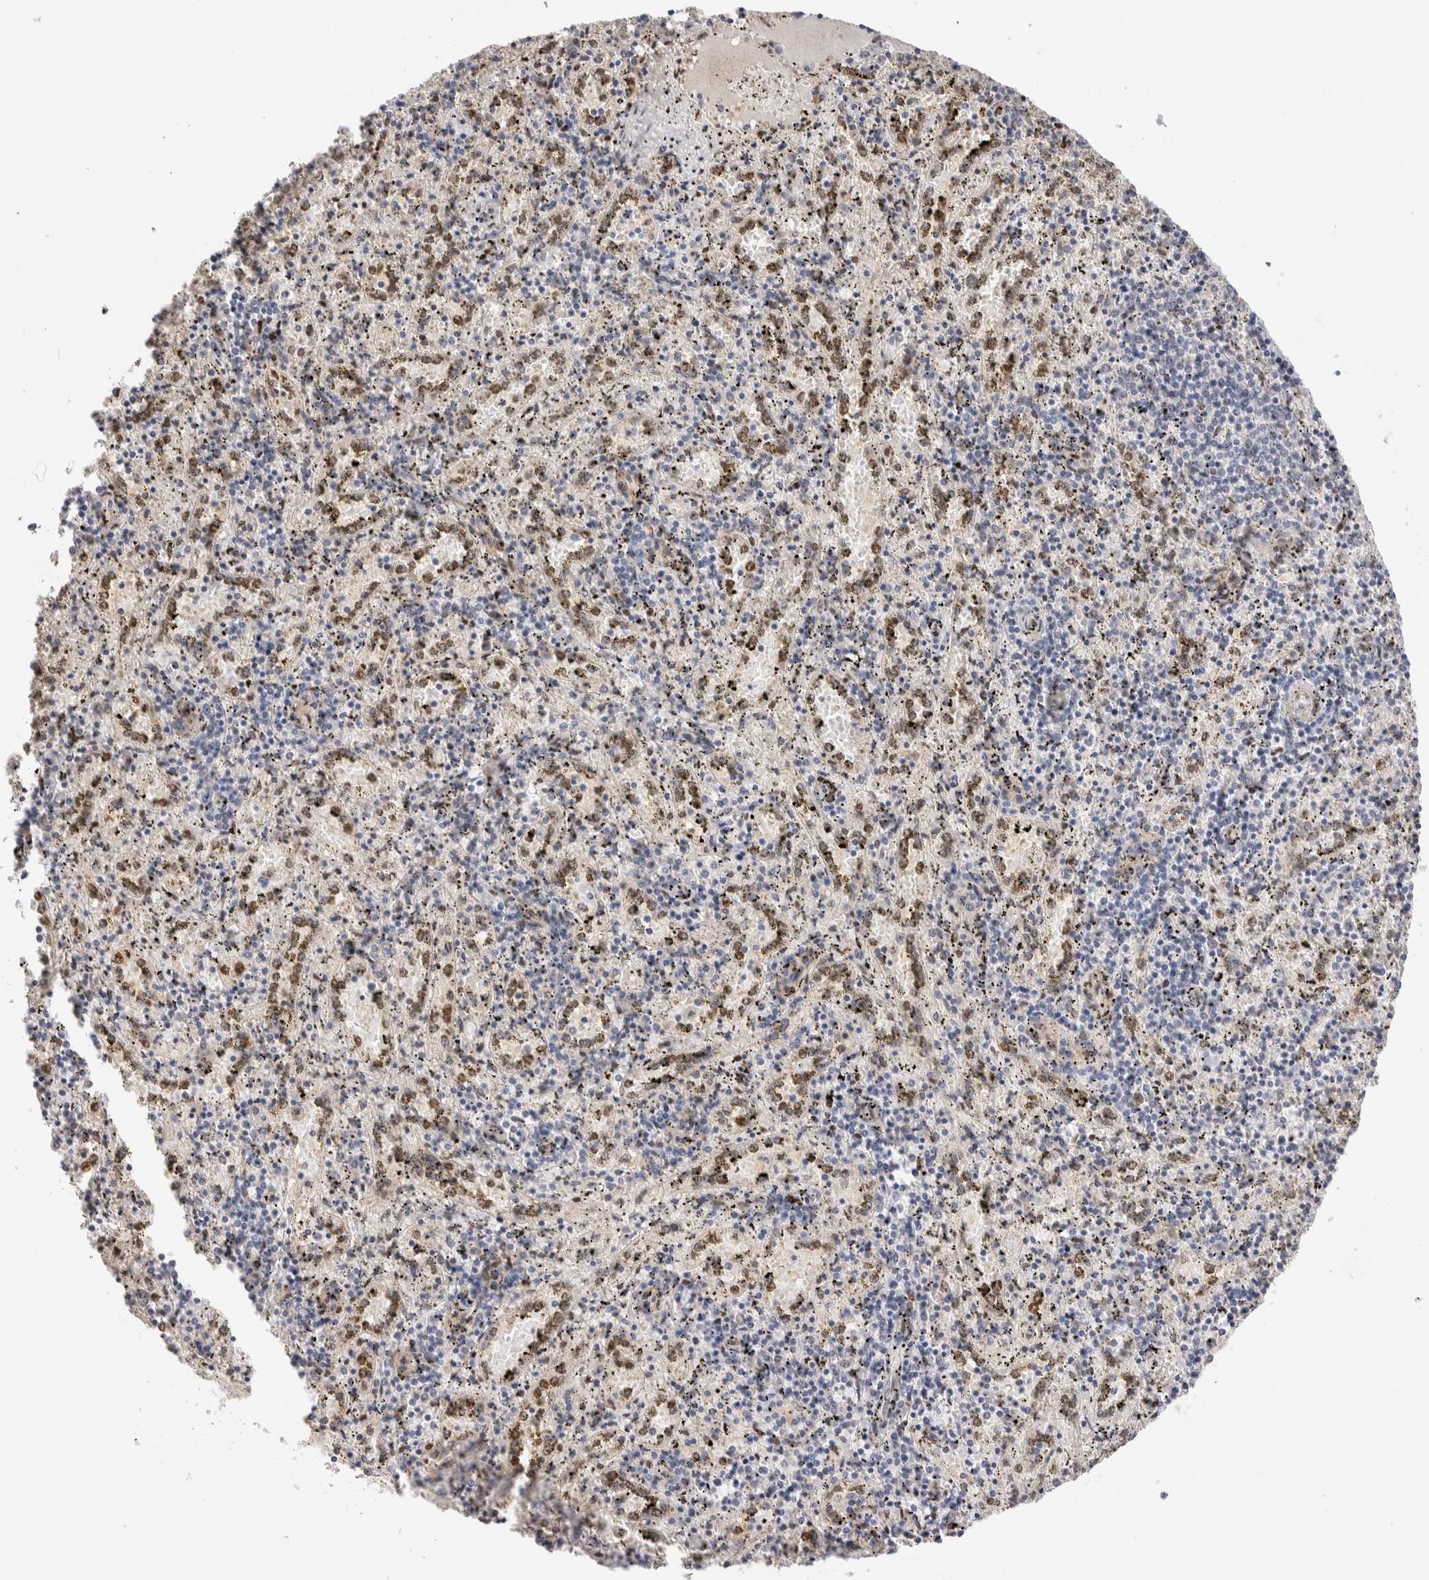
{"staining": {"intensity": "moderate", "quantity": "<25%", "location": "nuclear"}, "tissue": "spleen", "cell_type": "Cells in red pulp", "image_type": "normal", "snomed": [{"axis": "morphology", "description": "Normal tissue, NOS"}, {"axis": "topography", "description": "Spleen"}], "caption": "Spleen stained for a protein demonstrates moderate nuclear positivity in cells in red pulp. (brown staining indicates protein expression, while blue staining denotes nuclei).", "gene": "NSMAF", "patient": {"sex": "male", "age": 11}}